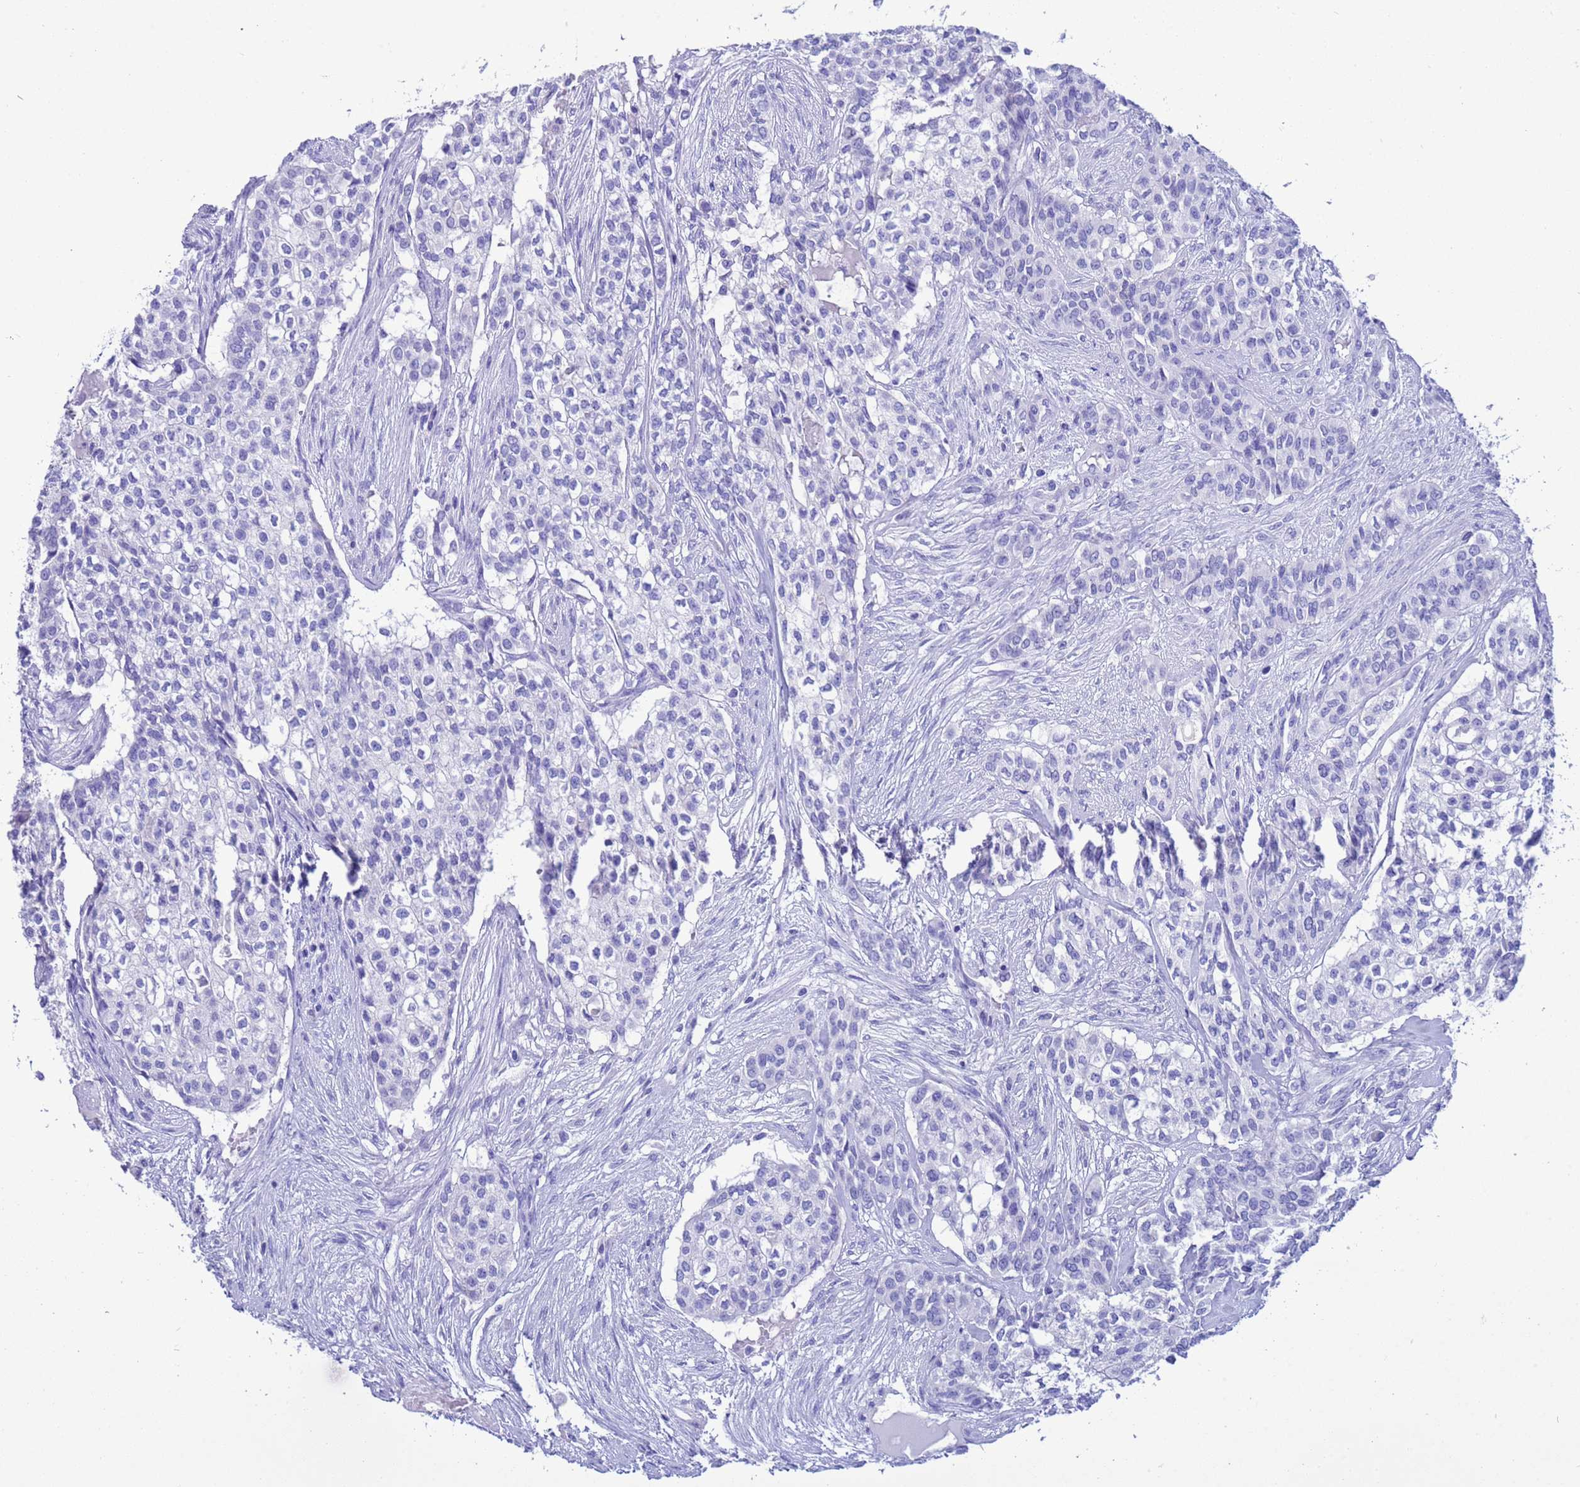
{"staining": {"intensity": "negative", "quantity": "none", "location": "none"}, "tissue": "head and neck cancer", "cell_type": "Tumor cells", "image_type": "cancer", "snomed": [{"axis": "morphology", "description": "Adenocarcinoma, NOS"}, {"axis": "topography", "description": "Head-Neck"}], "caption": "A high-resolution photomicrograph shows immunohistochemistry (IHC) staining of head and neck adenocarcinoma, which reveals no significant expression in tumor cells.", "gene": "AKR1C2", "patient": {"sex": "male", "age": 81}}